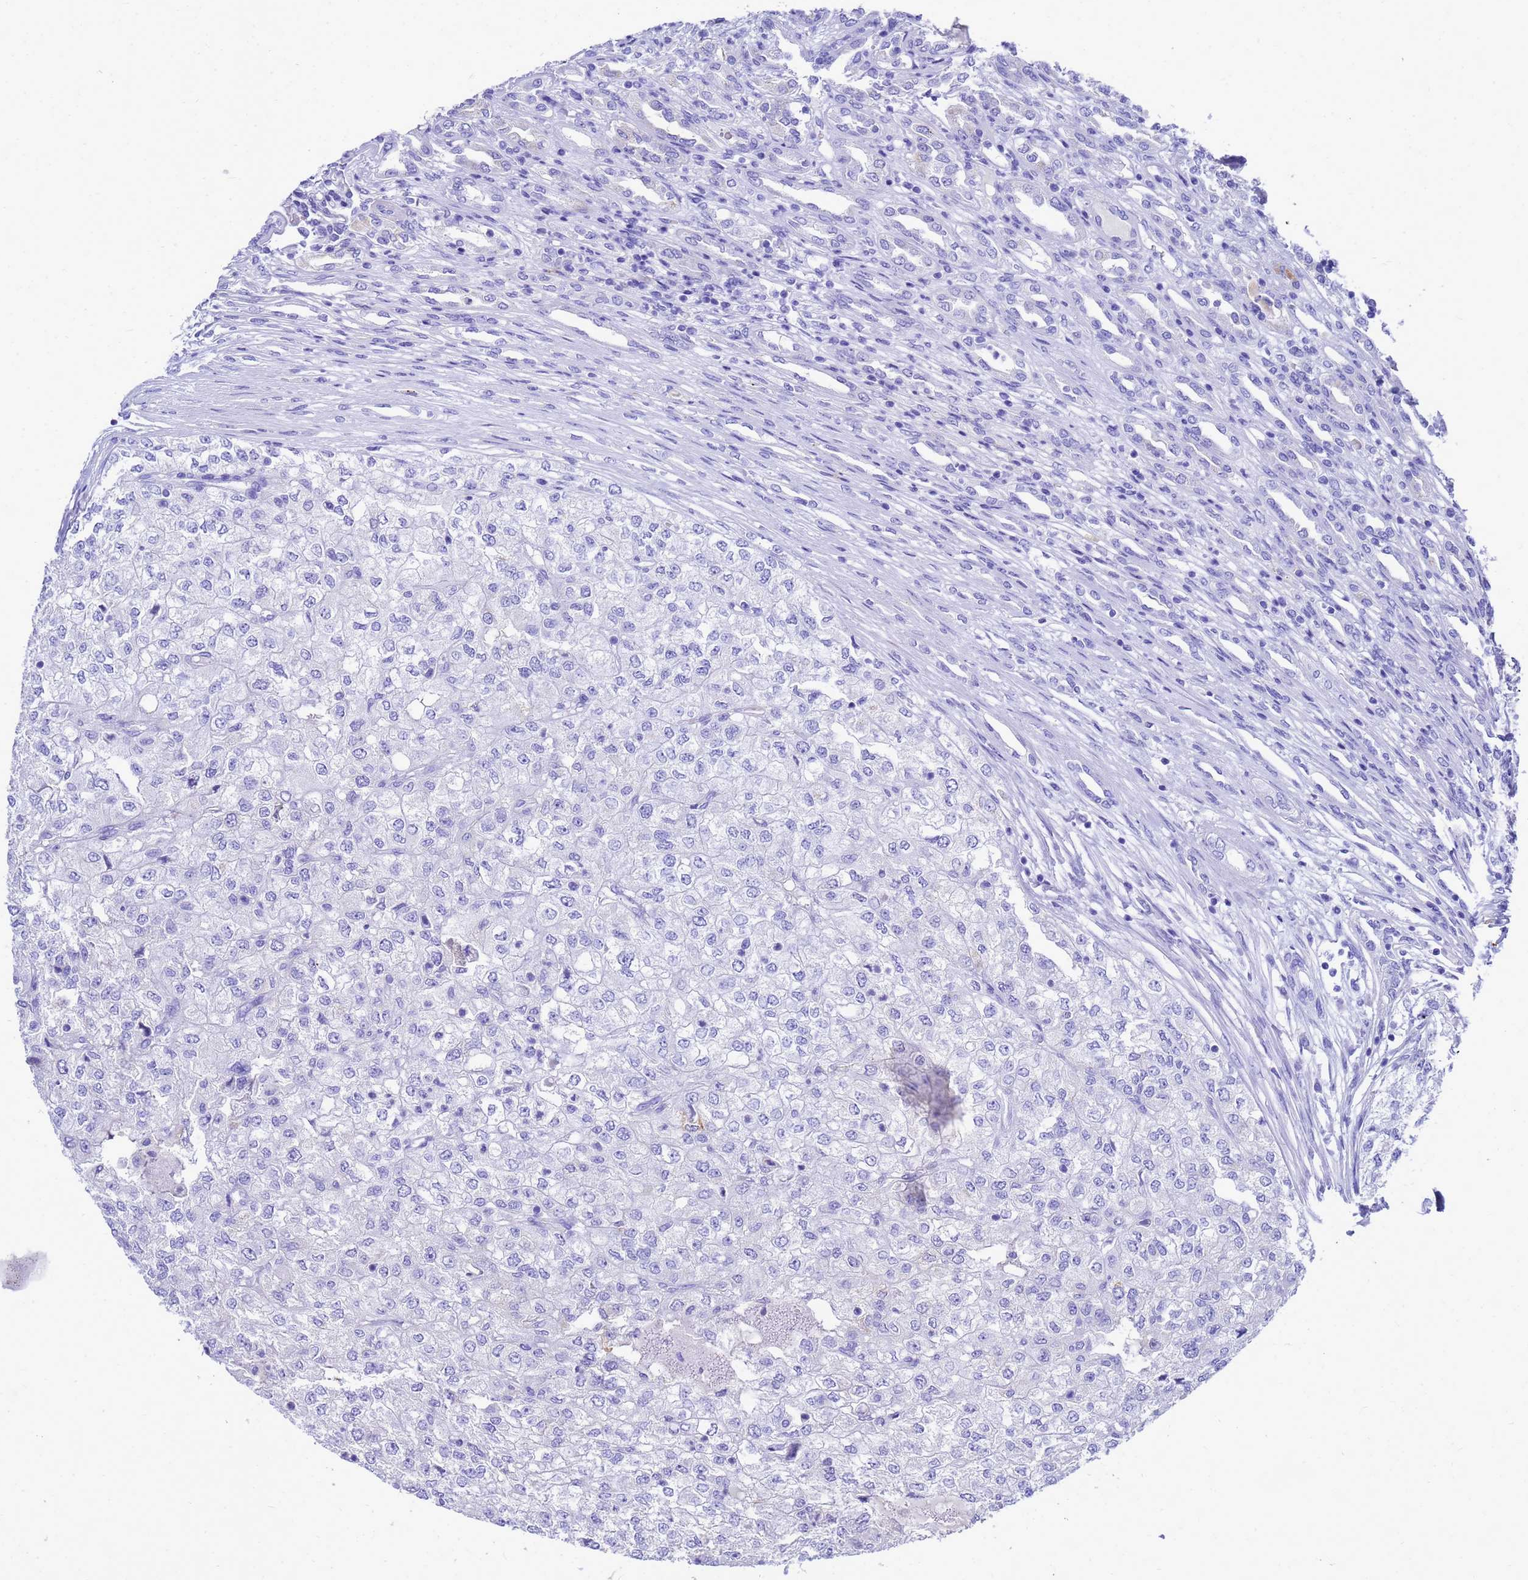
{"staining": {"intensity": "negative", "quantity": "none", "location": "none"}, "tissue": "renal cancer", "cell_type": "Tumor cells", "image_type": "cancer", "snomed": [{"axis": "morphology", "description": "Adenocarcinoma, NOS"}, {"axis": "topography", "description": "Kidney"}], "caption": "Renal cancer (adenocarcinoma) was stained to show a protein in brown. There is no significant expression in tumor cells.", "gene": "OR52E2", "patient": {"sex": "female", "age": 54}}